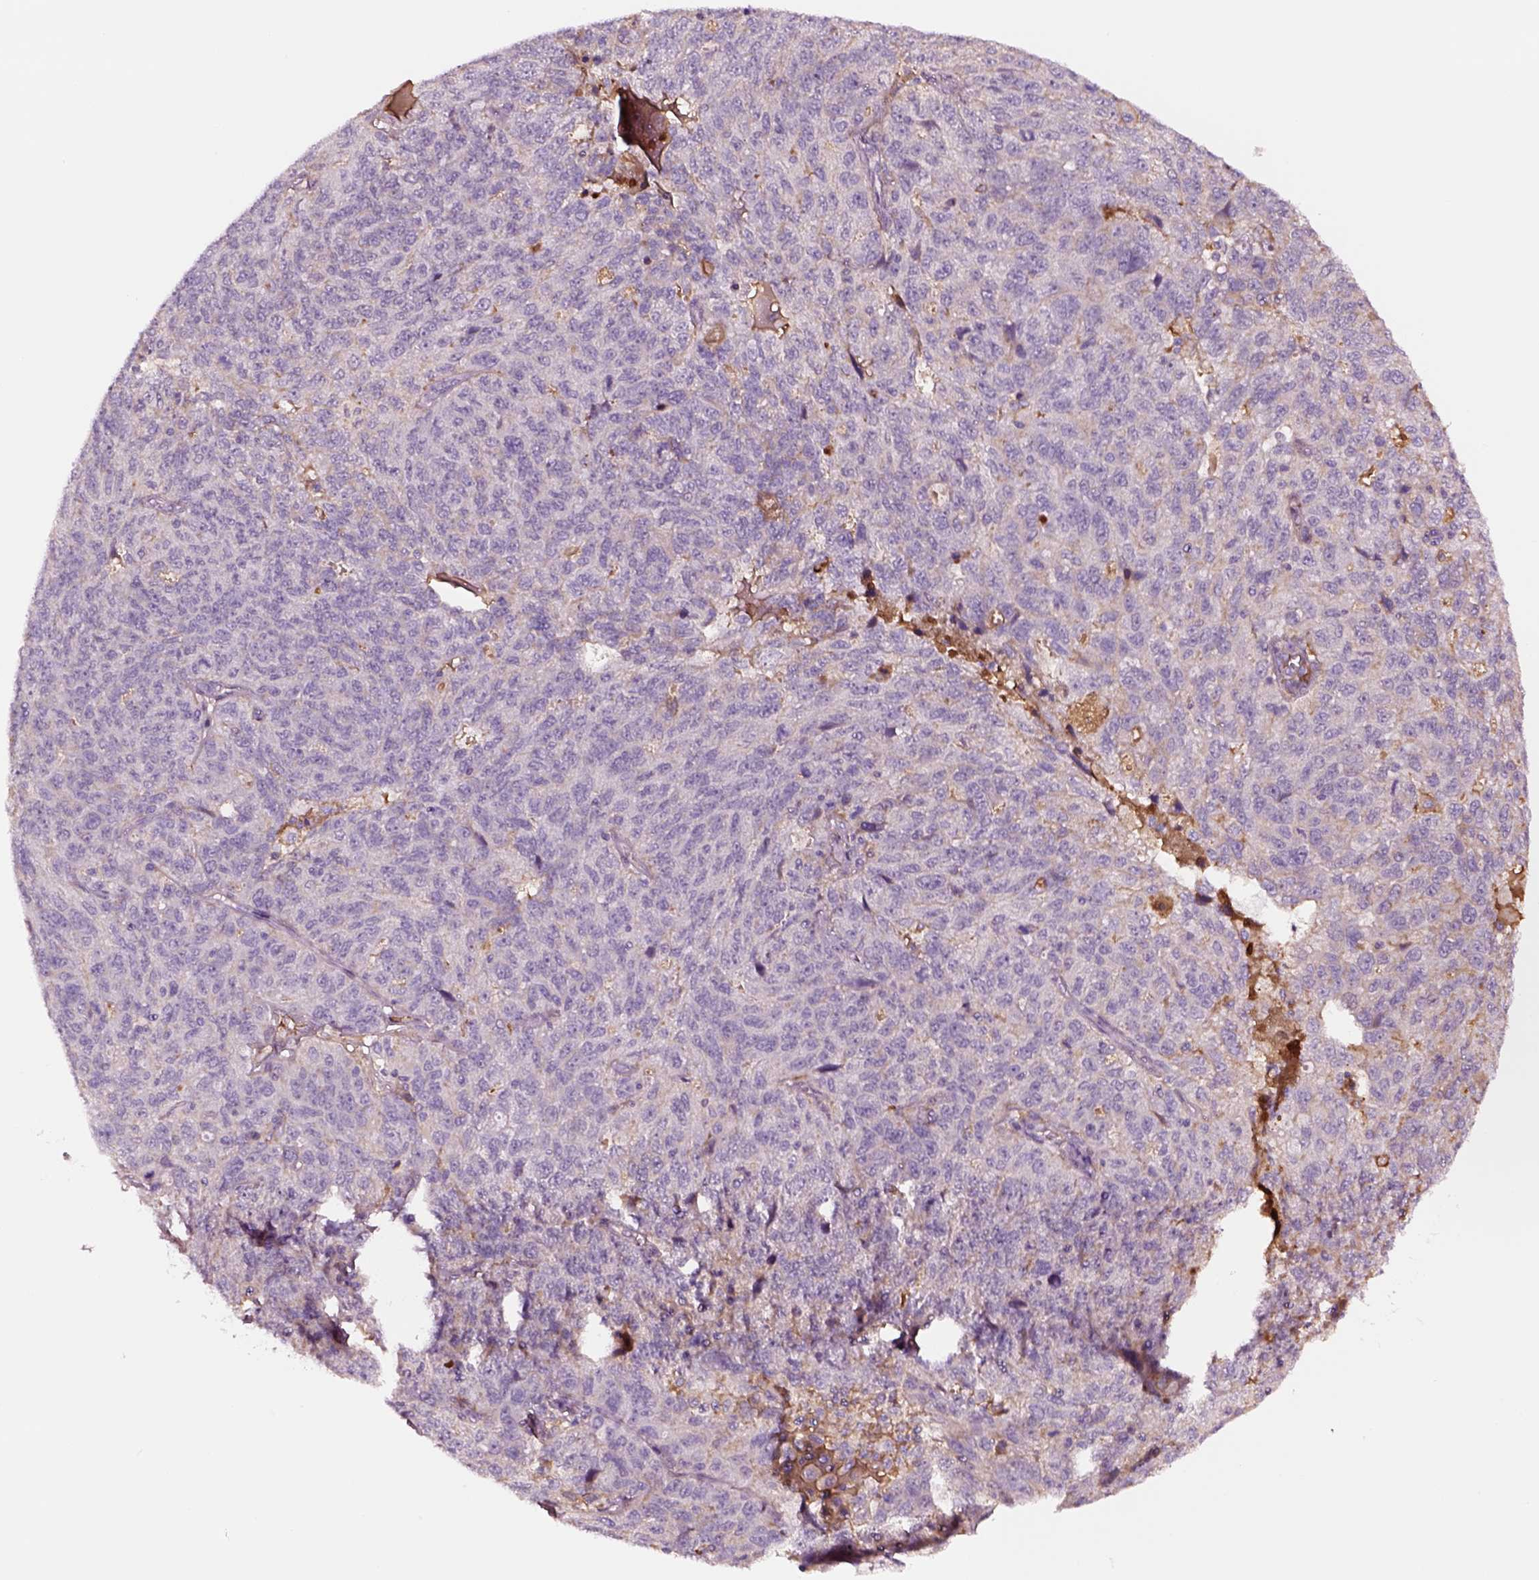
{"staining": {"intensity": "negative", "quantity": "none", "location": "none"}, "tissue": "ovarian cancer", "cell_type": "Tumor cells", "image_type": "cancer", "snomed": [{"axis": "morphology", "description": "Cystadenocarcinoma, serous, NOS"}, {"axis": "topography", "description": "Ovary"}], "caption": "Human serous cystadenocarcinoma (ovarian) stained for a protein using immunohistochemistry reveals no staining in tumor cells.", "gene": "TF", "patient": {"sex": "female", "age": 71}}